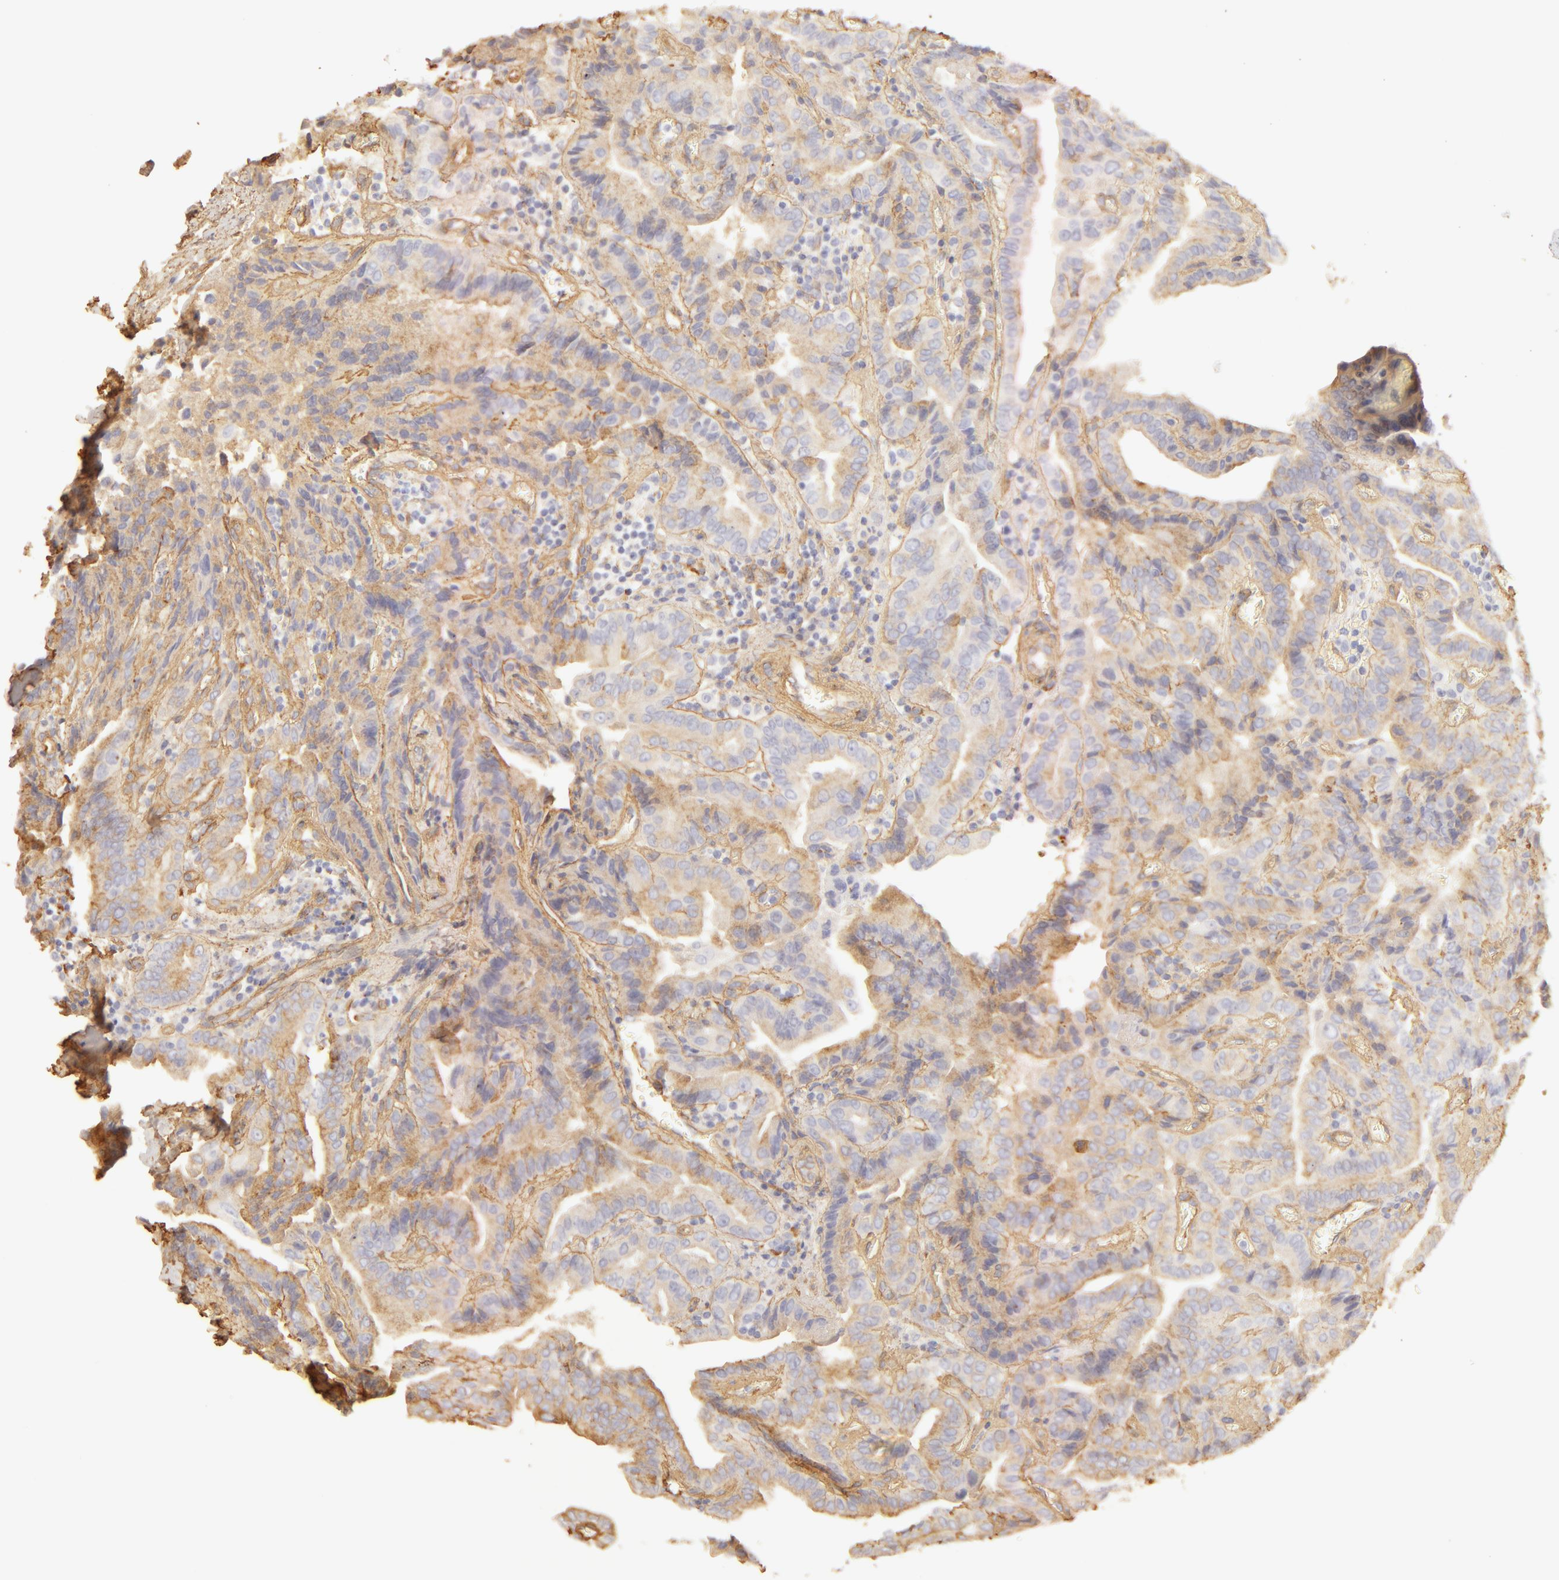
{"staining": {"intensity": "moderate", "quantity": "25%-75%", "location": "cytoplasmic/membranous"}, "tissue": "thyroid cancer", "cell_type": "Tumor cells", "image_type": "cancer", "snomed": [{"axis": "morphology", "description": "Papillary adenocarcinoma, NOS"}, {"axis": "topography", "description": "Thyroid gland"}], "caption": "This is an image of immunohistochemistry (IHC) staining of thyroid cancer (papillary adenocarcinoma), which shows moderate staining in the cytoplasmic/membranous of tumor cells.", "gene": "COL4A1", "patient": {"sex": "female", "age": 71}}